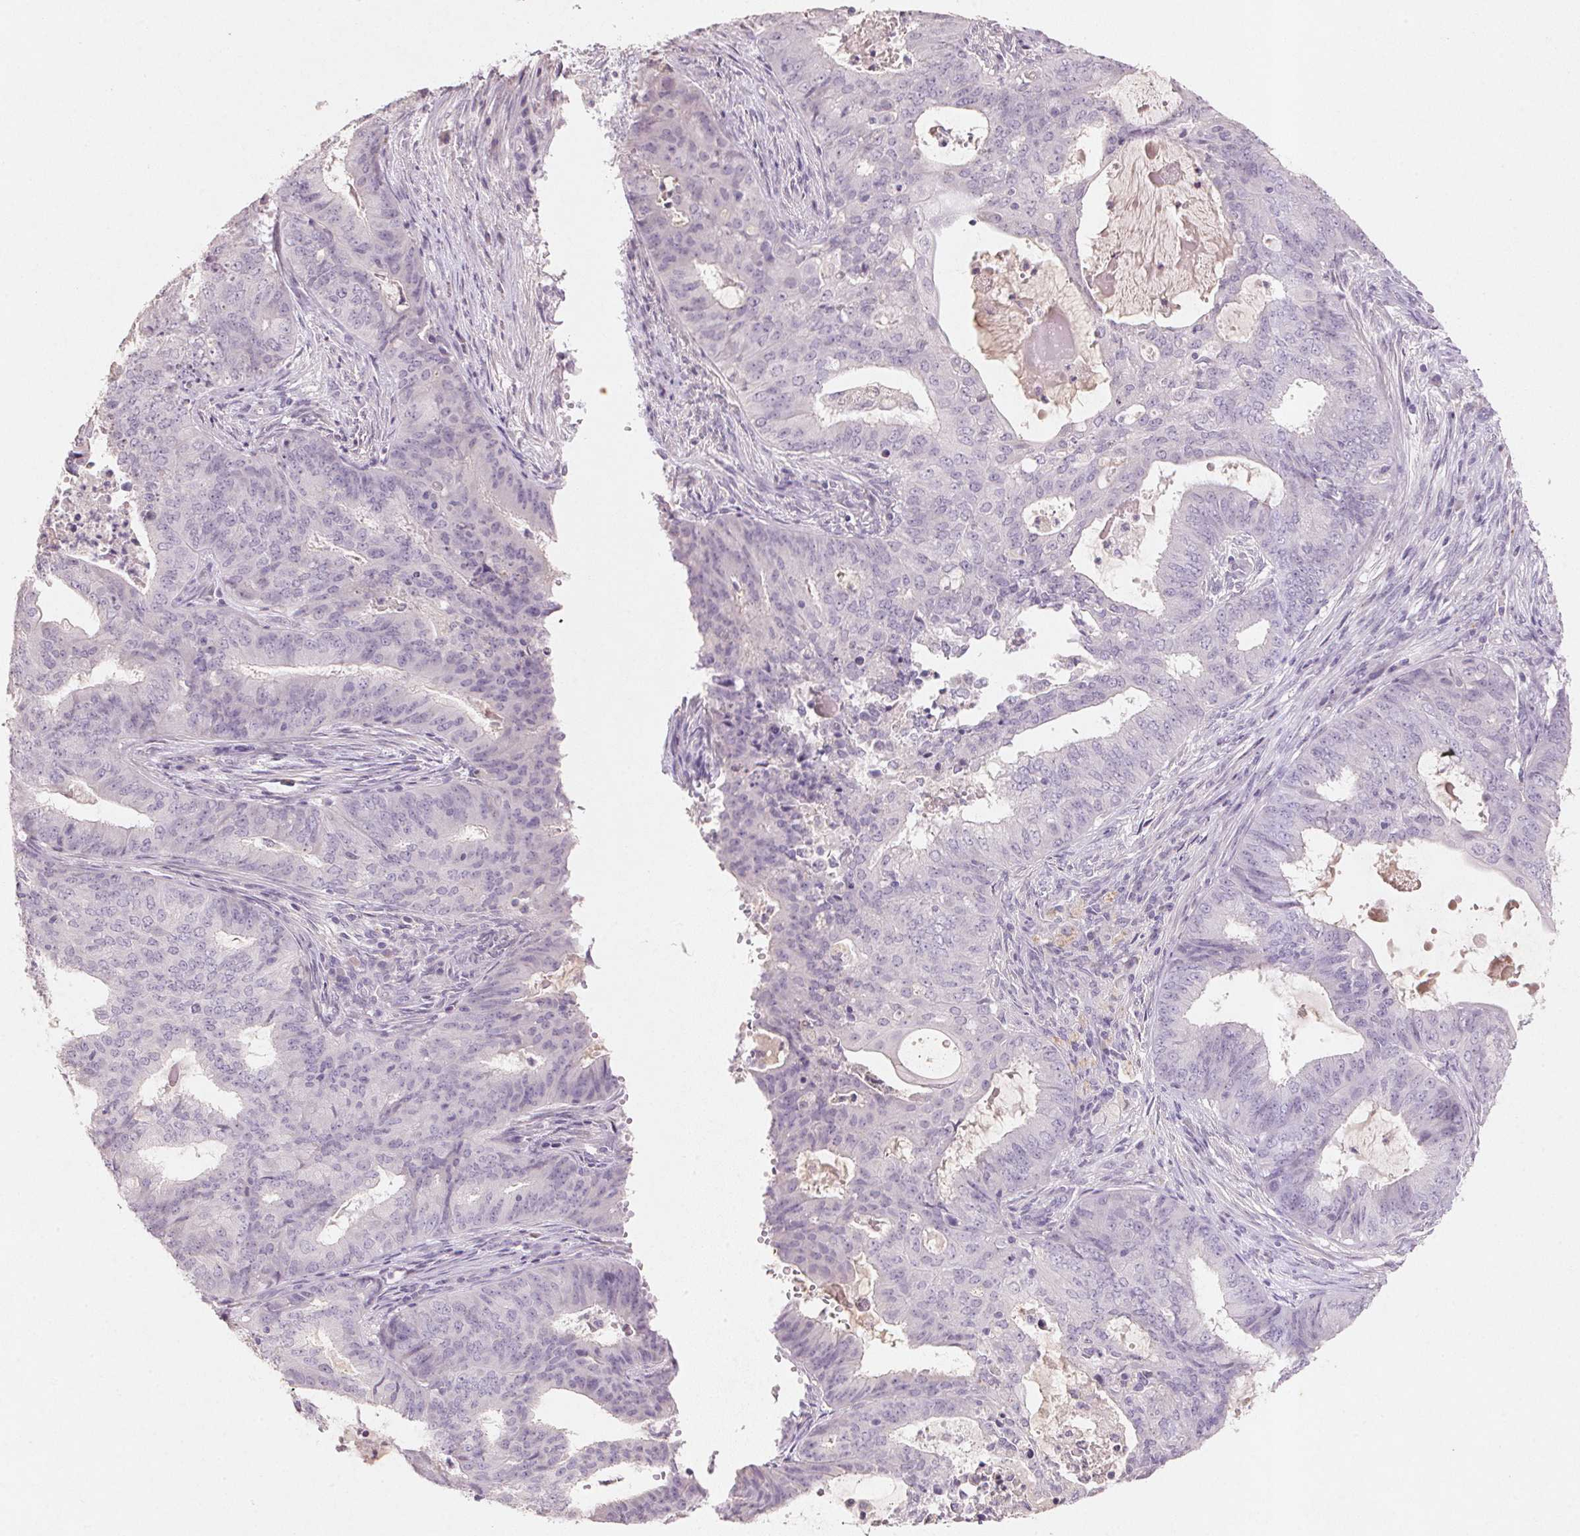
{"staining": {"intensity": "negative", "quantity": "none", "location": "none"}, "tissue": "endometrial cancer", "cell_type": "Tumor cells", "image_type": "cancer", "snomed": [{"axis": "morphology", "description": "Adenocarcinoma, NOS"}, {"axis": "topography", "description": "Endometrium"}], "caption": "High power microscopy photomicrograph of an immunohistochemistry (IHC) micrograph of endometrial cancer (adenocarcinoma), revealing no significant positivity in tumor cells.", "gene": "CXCL5", "patient": {"sex": "female", "age": 62}}